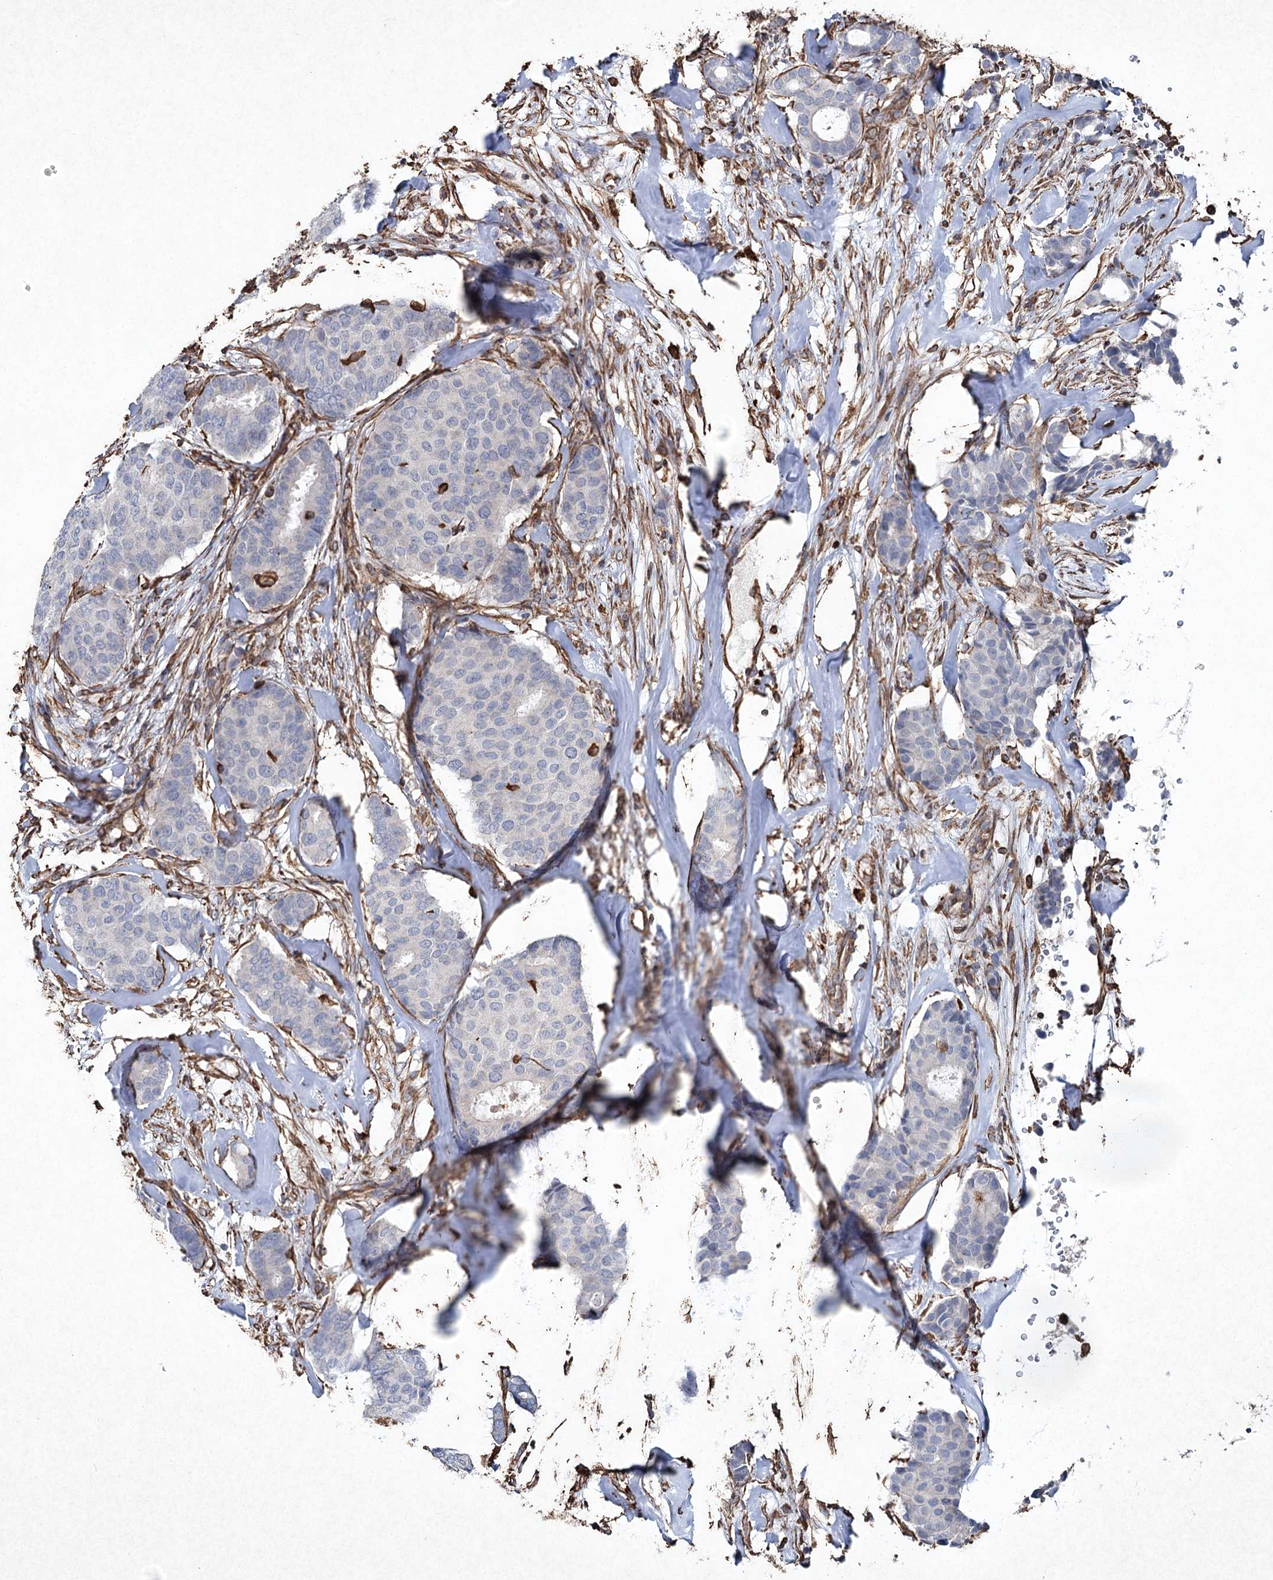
{"staining": {"intensity": "negative", "quantity": "none", "location": "none"}, "tissue": "breast cancer", "cell_type": "Tumor cells", "image_type": "cancer", "snomed": [{"axis": "morphology", "description": "Duct carcinoma"}, {"axis": "topography", "description": "Breast"}], "caption": "The micrograph shows no significant expression in tumor cells of breast invasive ductal carcinoma.", "gene": "CLEC4M", "patient": {"sex": "female", "age": 75}}